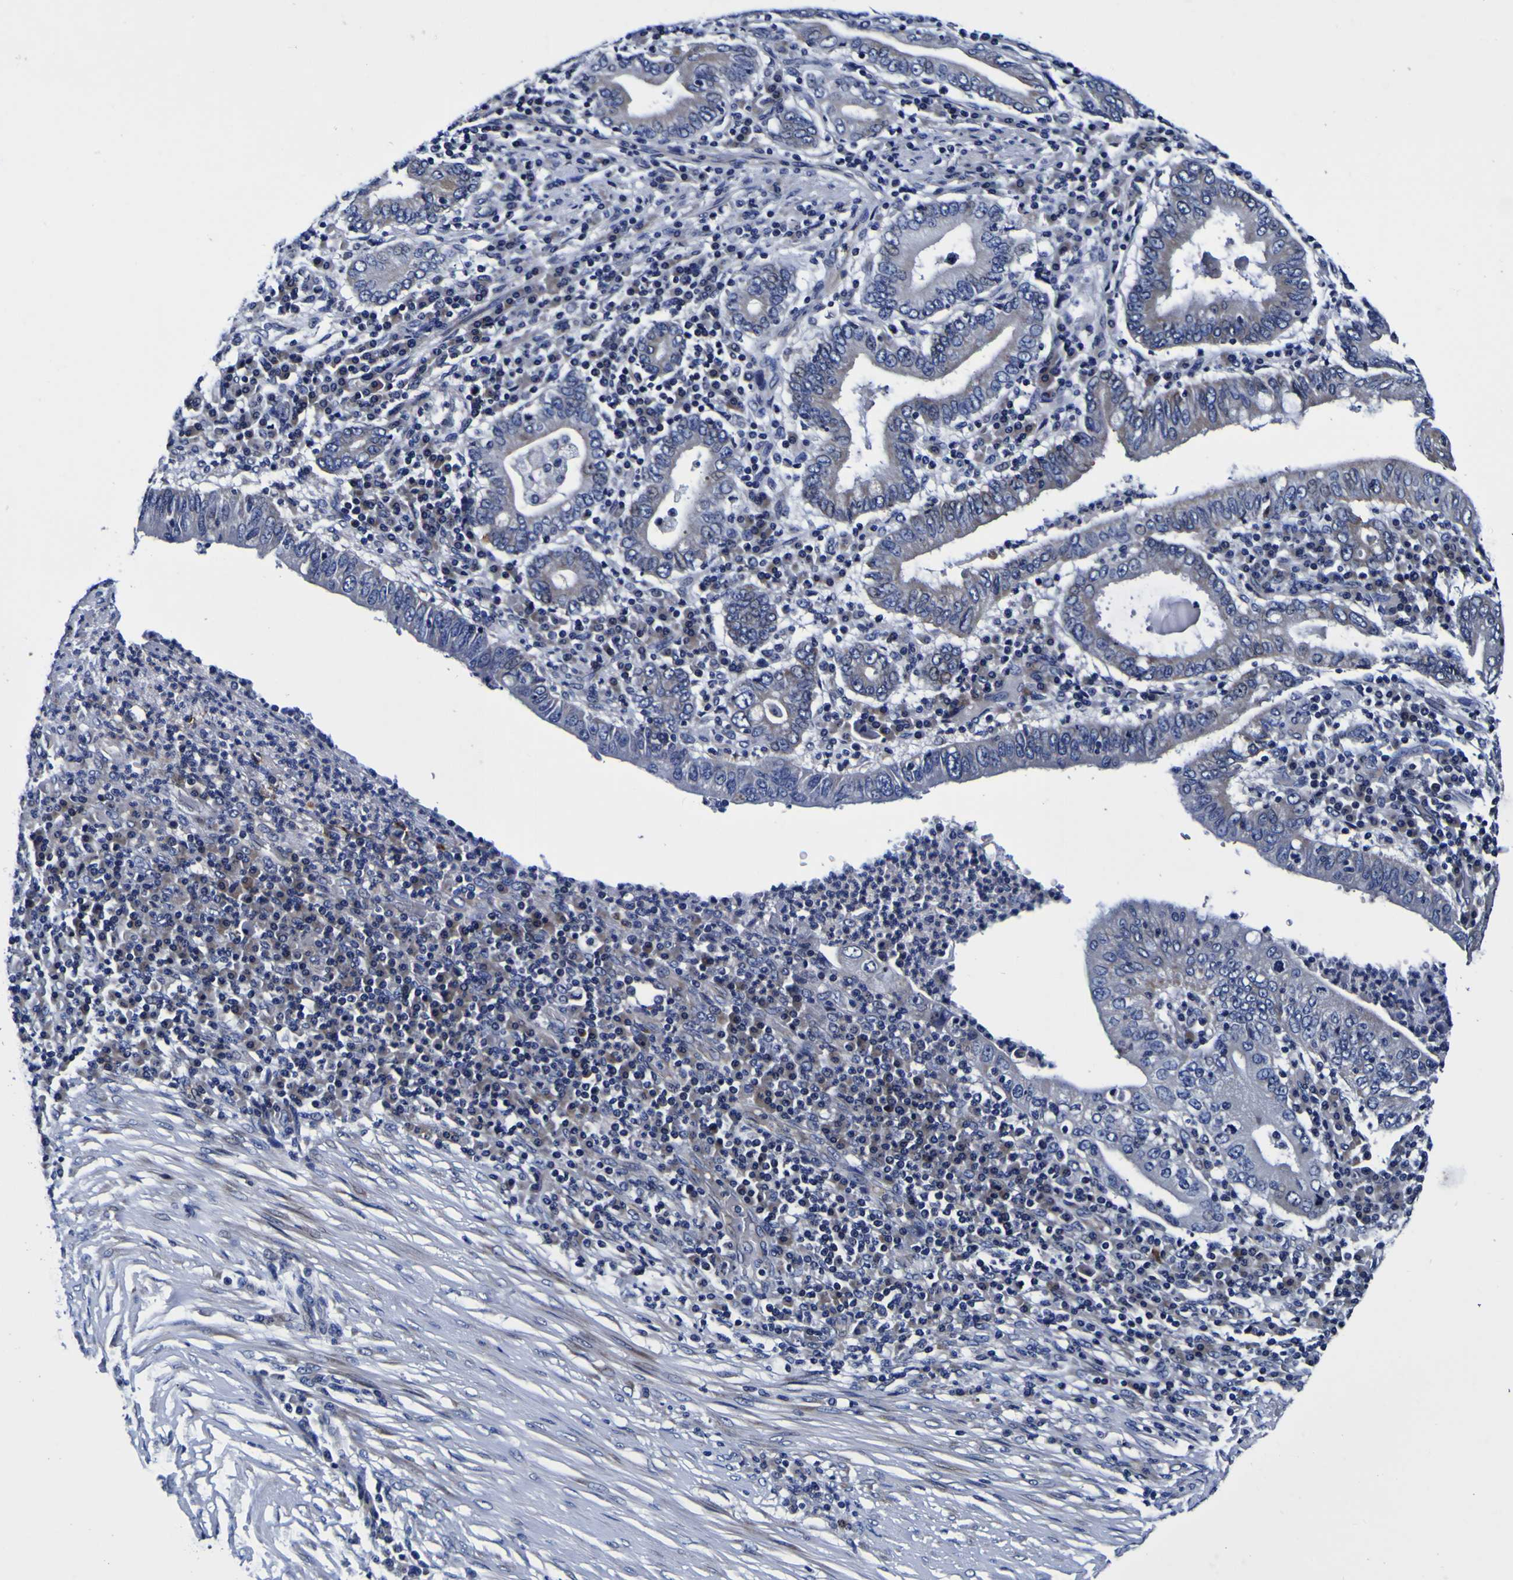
{"staining": {"intensity": "weak", "quantity": "25%-75%", "location": "cytoplasmic/membranous"}, "tissue": "stomach cancer", "cell_type": "Tumor cells", "image_type": "cancer", "snomed": [{"axis": "morphology", "description": "Normal tissue, NOS"}, {"axis": "morphology", "description": "Adenocarcinoma, NOS"}, {"axis": "topography", "description": "Esophagus"}, {"axis": "topography", "description": "Stomach, upper"}, {"axis": "topography", "description": "Peripheral nerve tissue"}], "caption": "Stomach cancer (adenocarcinoma) stained with immunohistochemistry demonstrates weak cytoplasmic/membranous staining in about 25%-75% of tumor cells.", "gene": "PDLIM4", "patient": {"sex": "male", "age": 62}}